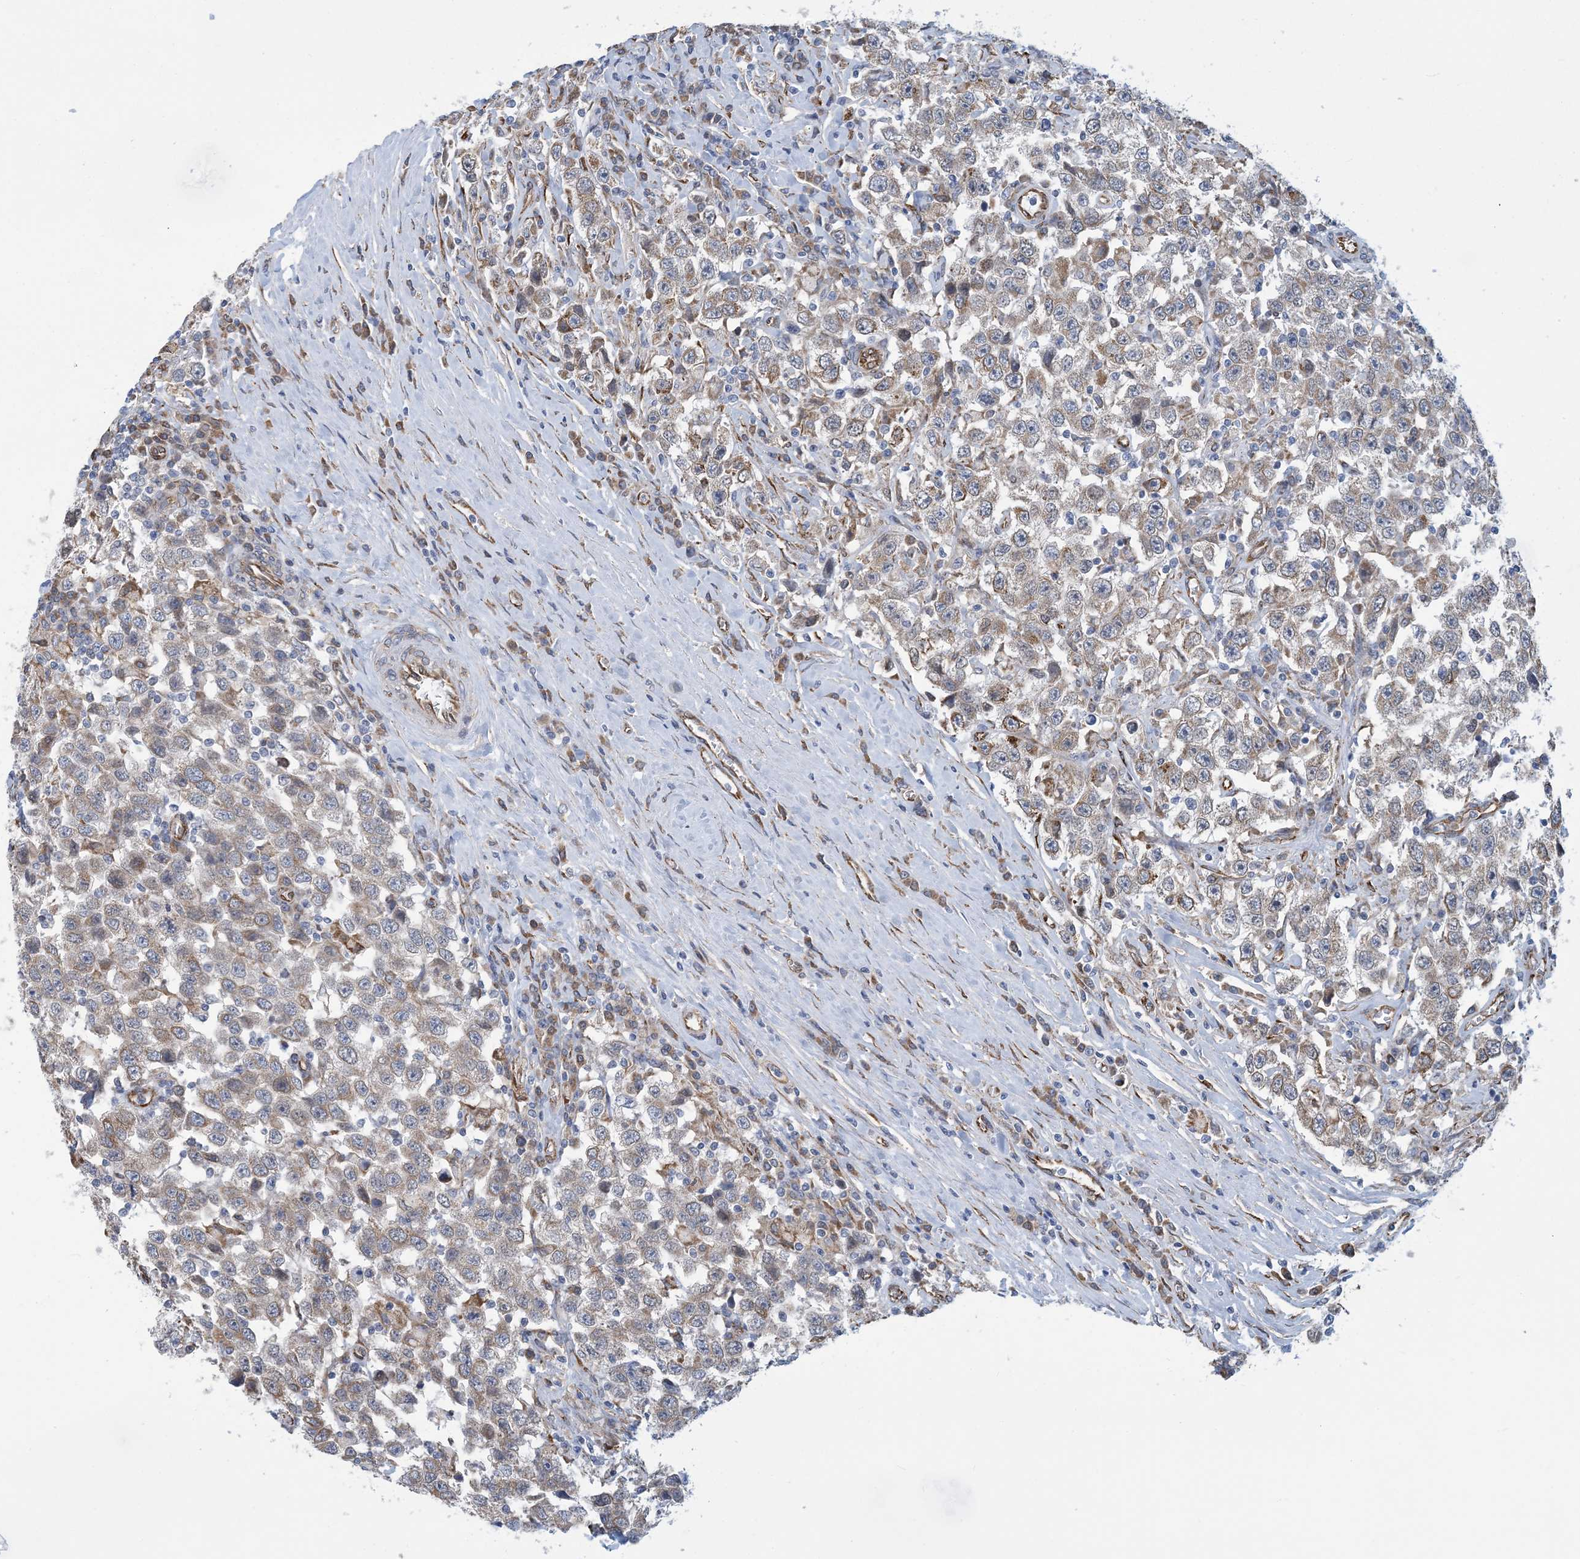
{"staining": {"intensity": "moderate", "quantity": ">75%", "location": "cytoplasmic/membranous"}, "tissue": "testis cancer", "cell_type": "Tumor cells", "image_type": "cancer", "snomed": [{"axis": "morphology", "description": "Seminoma, NOS"}, {"axis": "topography", "description": "Testis"}], "caption": "Testis seminoma stained with a protein marker shows moderate staining in tumor cells.", "gene": "CCDC14", "patient": {"sex": "male", "age": 41}}